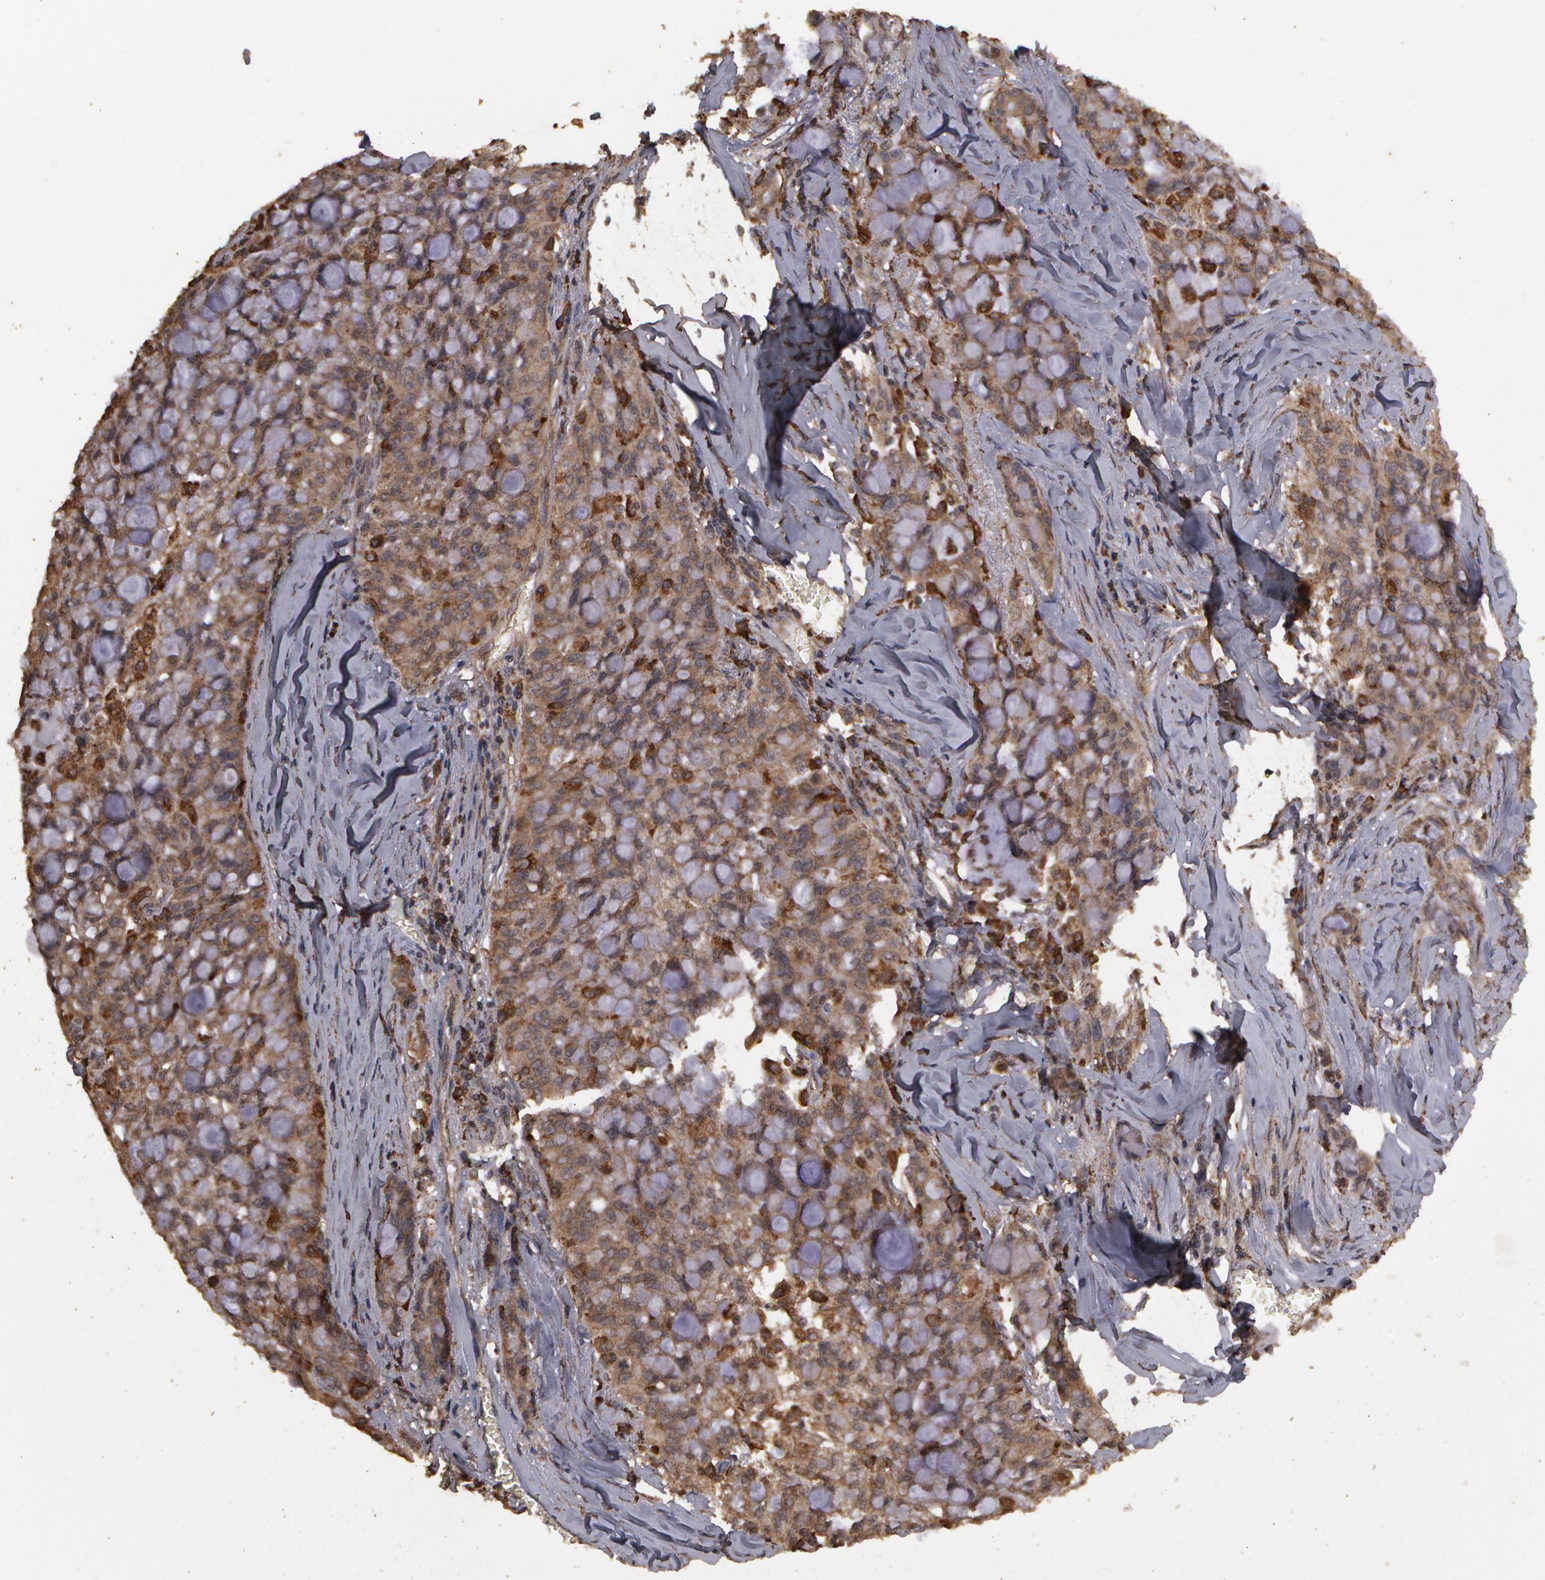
{"staining": {"intensity": "weak", "quantity": "25%-75%", "location": "cytoplasmic/membranous"}, "tissue": "lung cancer", "cell_type": "Tumor cells", "image_type": "cancer", "snomed": [{"axis": "morphology", "description": "Adenocarcinoma, NOS"}, {"axis": "topography", "description": "Lung"}], "caption": "This image displays immunohistochemistry (IHC) staining of human lung cancer, with low weak cytoplasmic/membranous staining in about 25%-75% of tumor cells.", "gene": "CALR", "patient": {"sex": "female", "age": 44}}